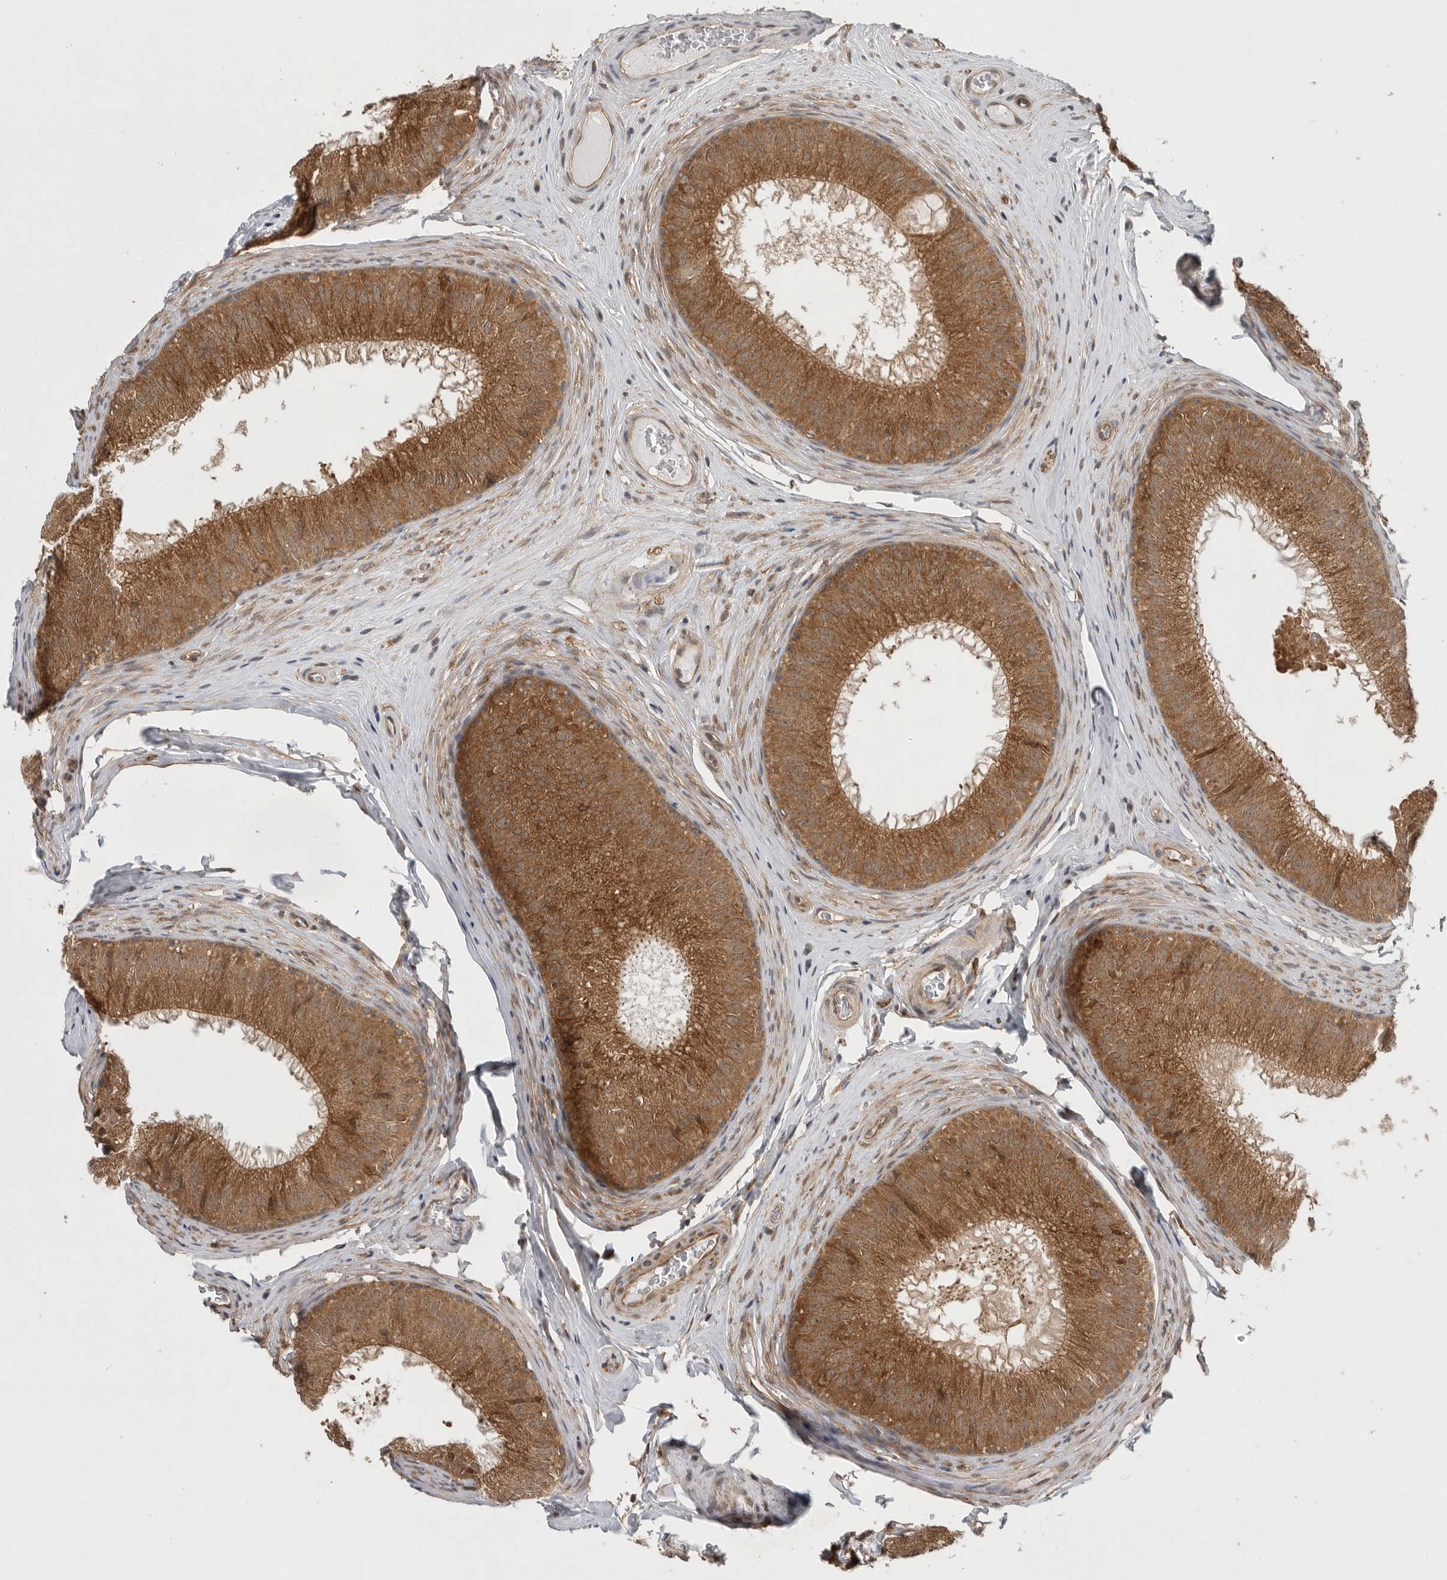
{"staining": {"intensity": "moderate", "quantity": ">75%", "location": "cytoplasmic/membranous,nuclear"}, "tissue": "epididymis", "cell_type": "Glandular cells", "image_type": "normal", "snomed": [{"axis": "morphology", "description": "Normal tissue, NOS"}, {"axis": "topography", "description": "Epididymis"}], "caption": "Benign epididymis demonstrates moderate cytoplasmic/membranous,nuclear expression in about >75% of glandular cells Using DAB (3,3'-diaminobenzidine) (brown) and hematoxylin (blue) stains, captured at high magnification using brightfield microscopy..", "gene": "VPS50", "patient": {"sex": "male", "age": 32}}